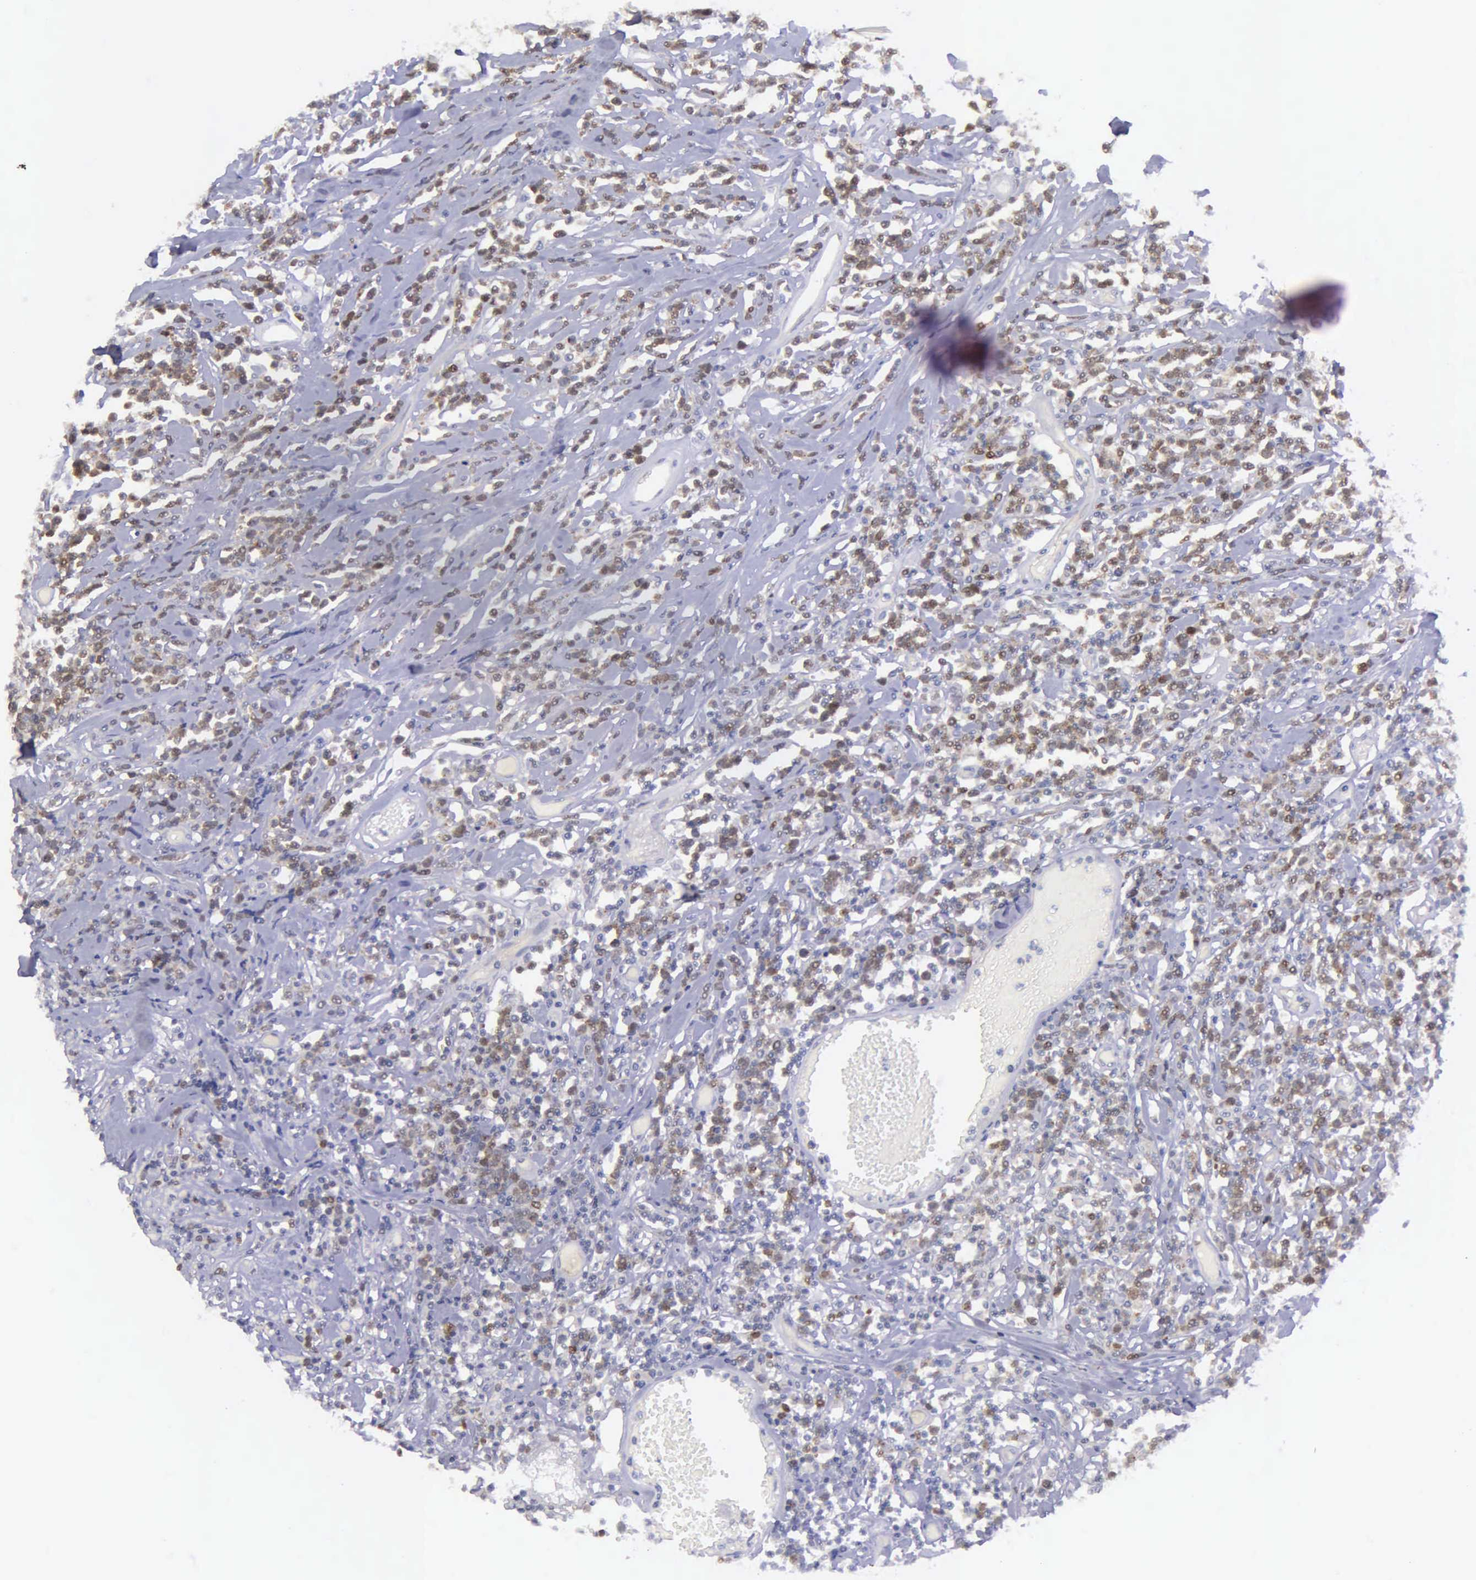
{"staining": {"intensity": "negative", "quantity": "none", "location": "none"}, "tissue": "lymphoma", "cell_type": "Tumor cells", "image_type": "cancer", "snomed": [{"axis": "morphology", "description": "Malignant lymphoma, non-Hodgkin's type, High grade"}, {"axis": "topography", "description": "Colon"}], "caption": "This is an immunohistochemistry image of lymphoma. There is no positivity in tumor cells.", "gene": "MICAL3", "patient": {"sex": "male", "age": 82}}